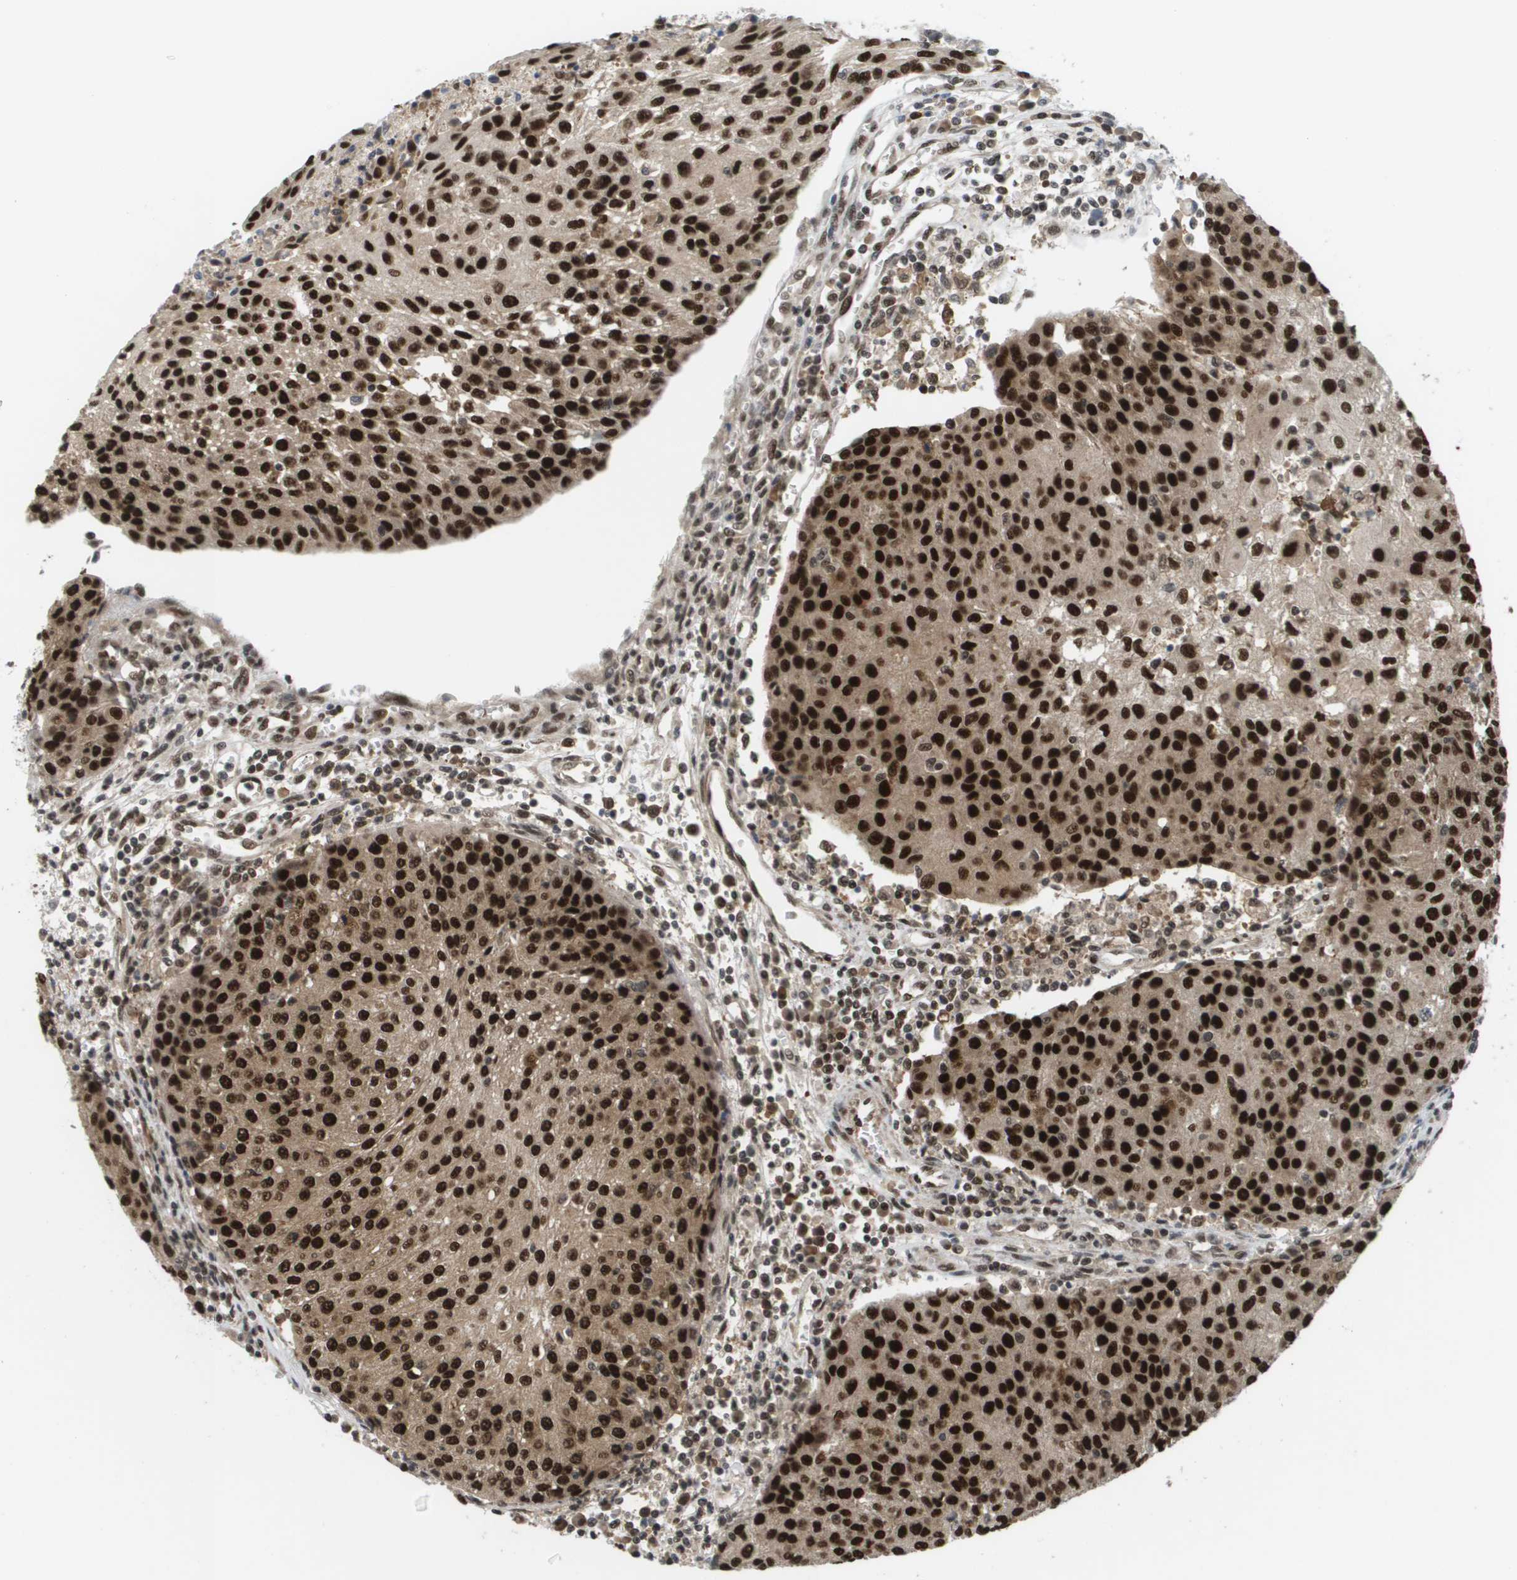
{"staining": {"intensity": "strong", "quantity": ">75%", "location": "cytoplasmic/membranous,nuclear"}, "tissue": "urothelial cancer", "cell_type": "Tumor cells", "image_type": "cancer", "snomed": [{"axis": "morphology", "description": "Urothelial carcinoma, High grade"}, {"axis": "topography", "description": "Urinary bladder"}], "caption": "High-grade urothelial carcinoma was stained to show a protein in brown. There is high levels of strong cytoplasmic/membranous and nuclear expression in approximately >75% of tumor cells.", "gene": "PRCC", "patient": {"sex": "female", "age": 85}}